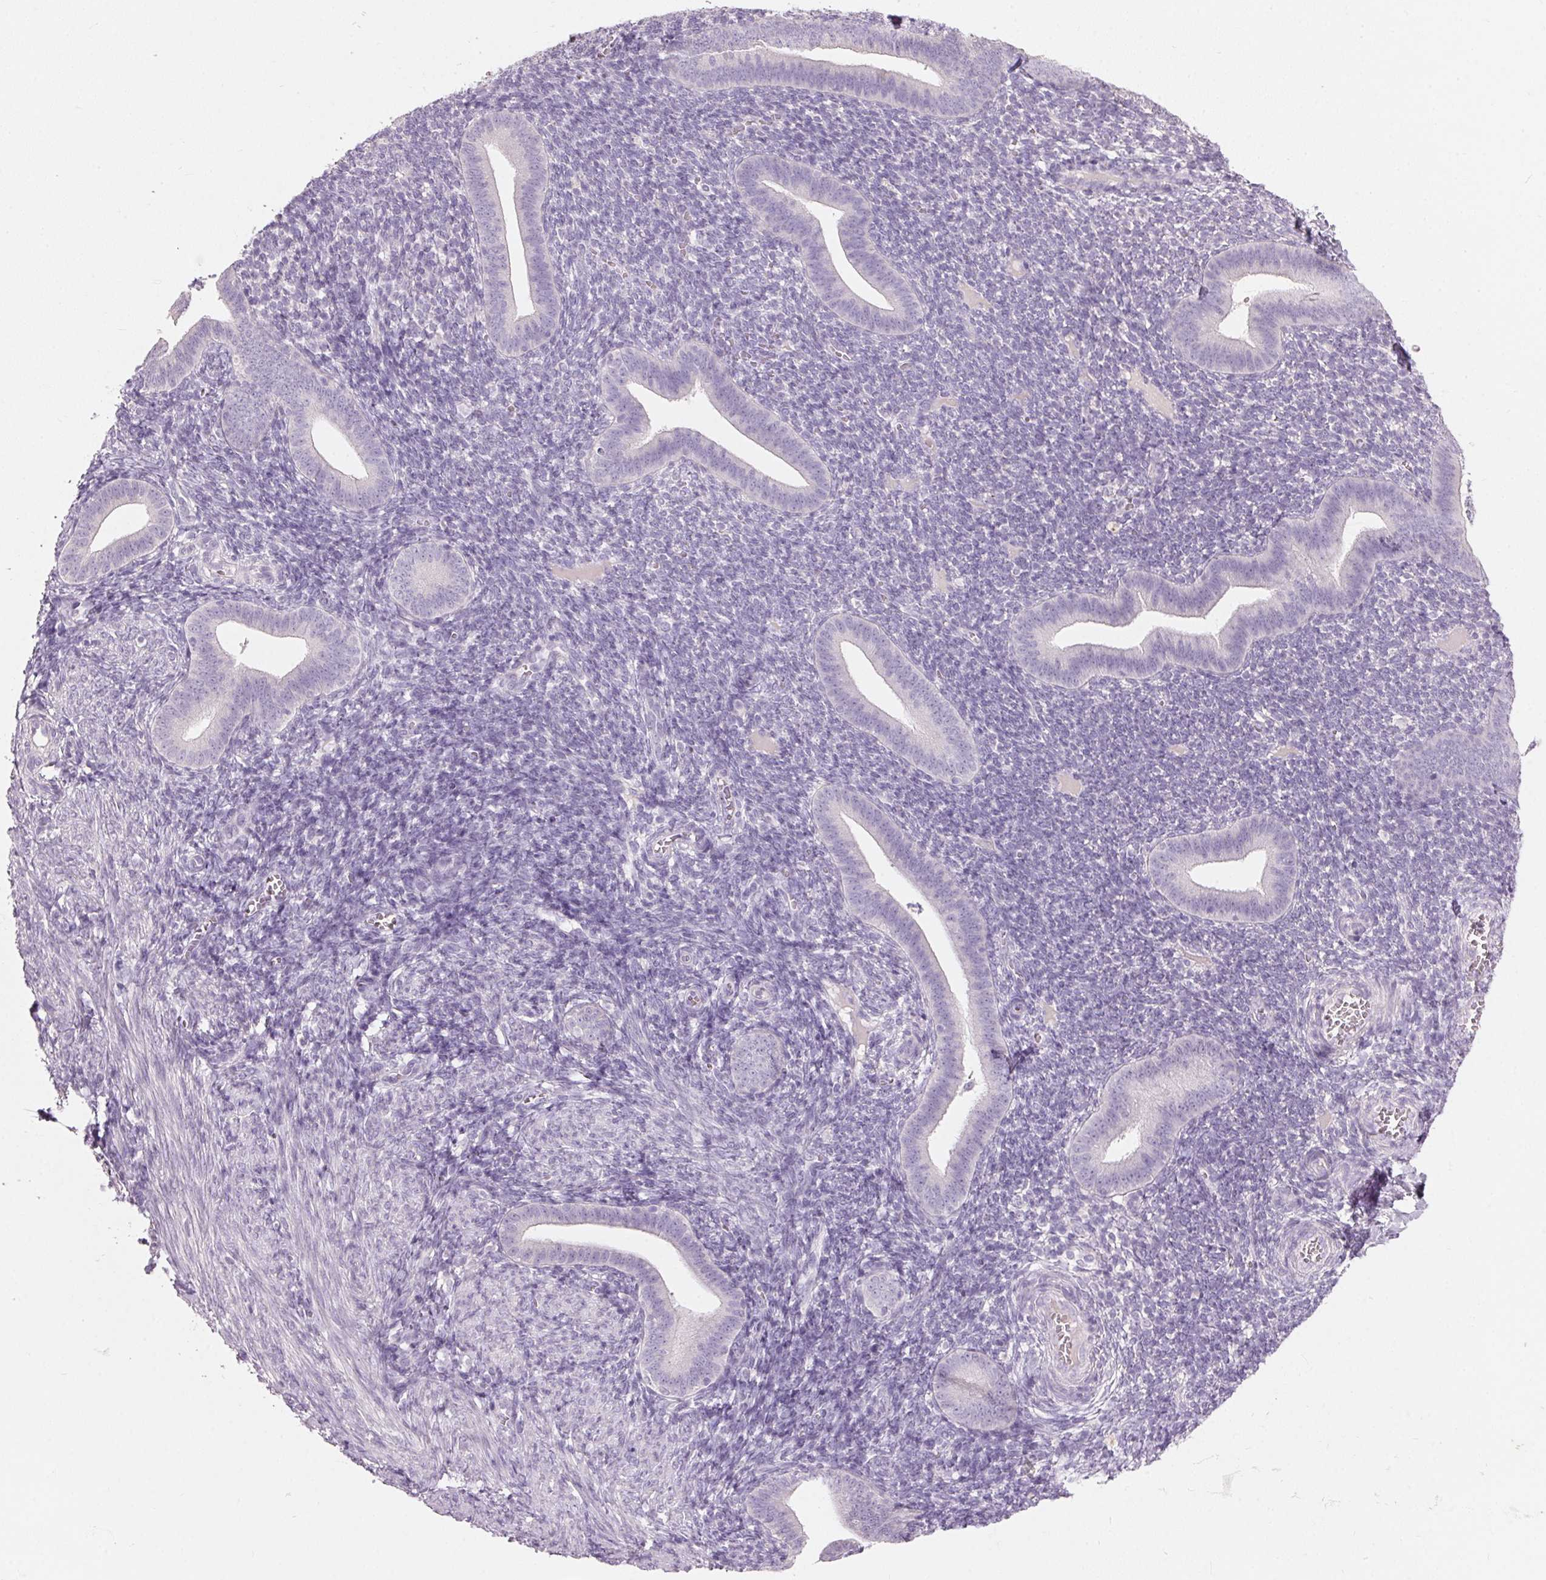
{"staining": {"intensity": "negative", "quantity": "none", "location": "none"}, "tissue": "endometrium", "cell_type": "Cells in endometrial stroma", "image_type": "normal", "snomed": [{"axis": "morphology", "description": "Normal tissue, NOS"}, {"axis": "topography", "description": "Endometrium"}], "caption": "This is a micrograph of immunohistochemistry (IHC) staining of unremarkable endometrium, which shows no staining in cells in endometrial stroma.", "gene": "HSD17B1", "patient": {"sex": "female", "age": 25}}